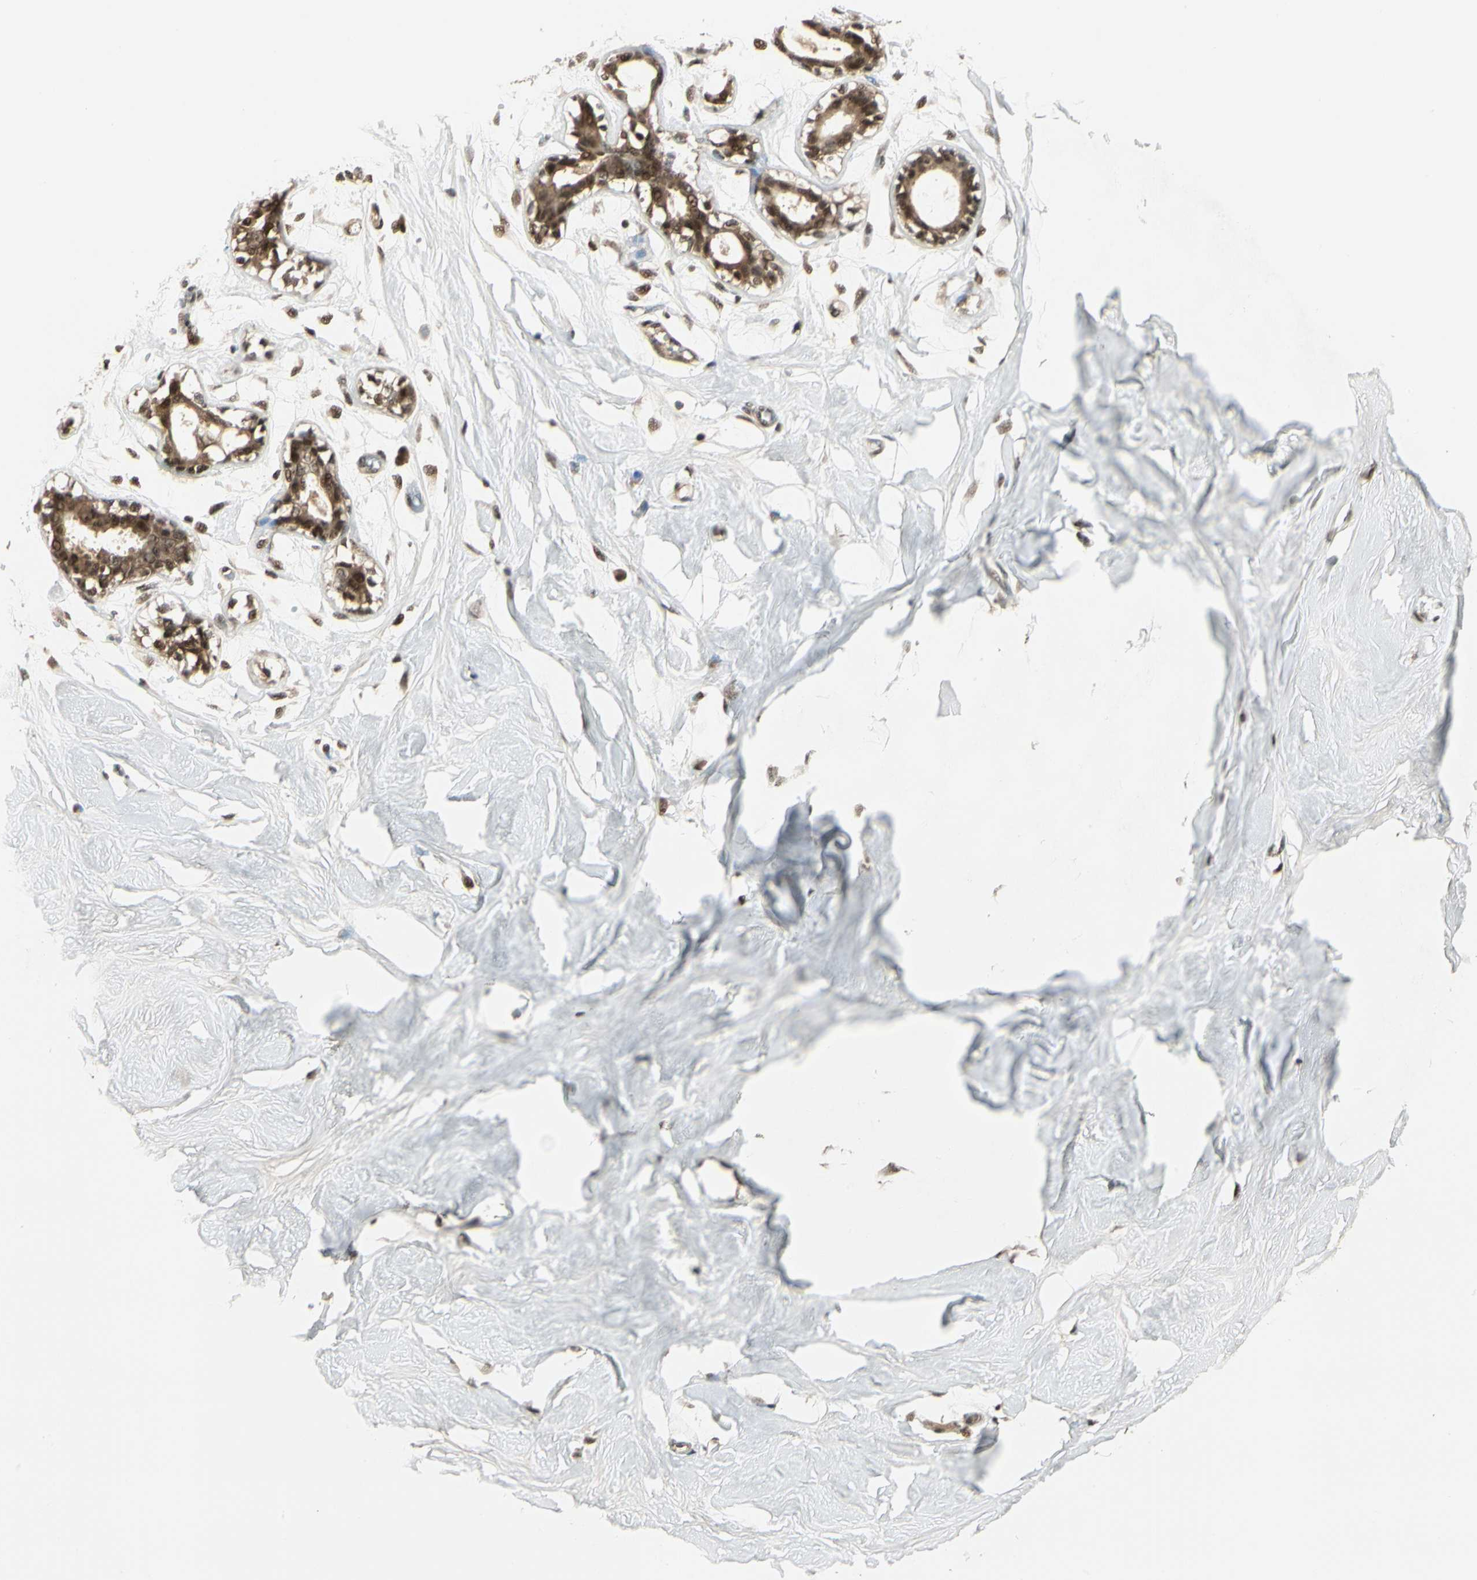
{"staining": {"intensity": "moderate", "quantity": ">75%", "location": "cytoplasmic/membranous,nuclear"}, "tissue": "breast", "cell_type": "Adipocytes", "image_type": "normal", "snomed": [{"axis": "morphology", "description": "Normal tissue, NOS"}, {"axis": "topography", "description": "Breast"}, {"axis": "topography", "description": "Soft tissue"}], "caption": "An image of human breast stained for a protein demonstrates moderate cytoplasmic/membranous,nuclear brown staining in adipocytes.", "gene": "GTF3A", "patient": {"sex": "female", "age": 25}}